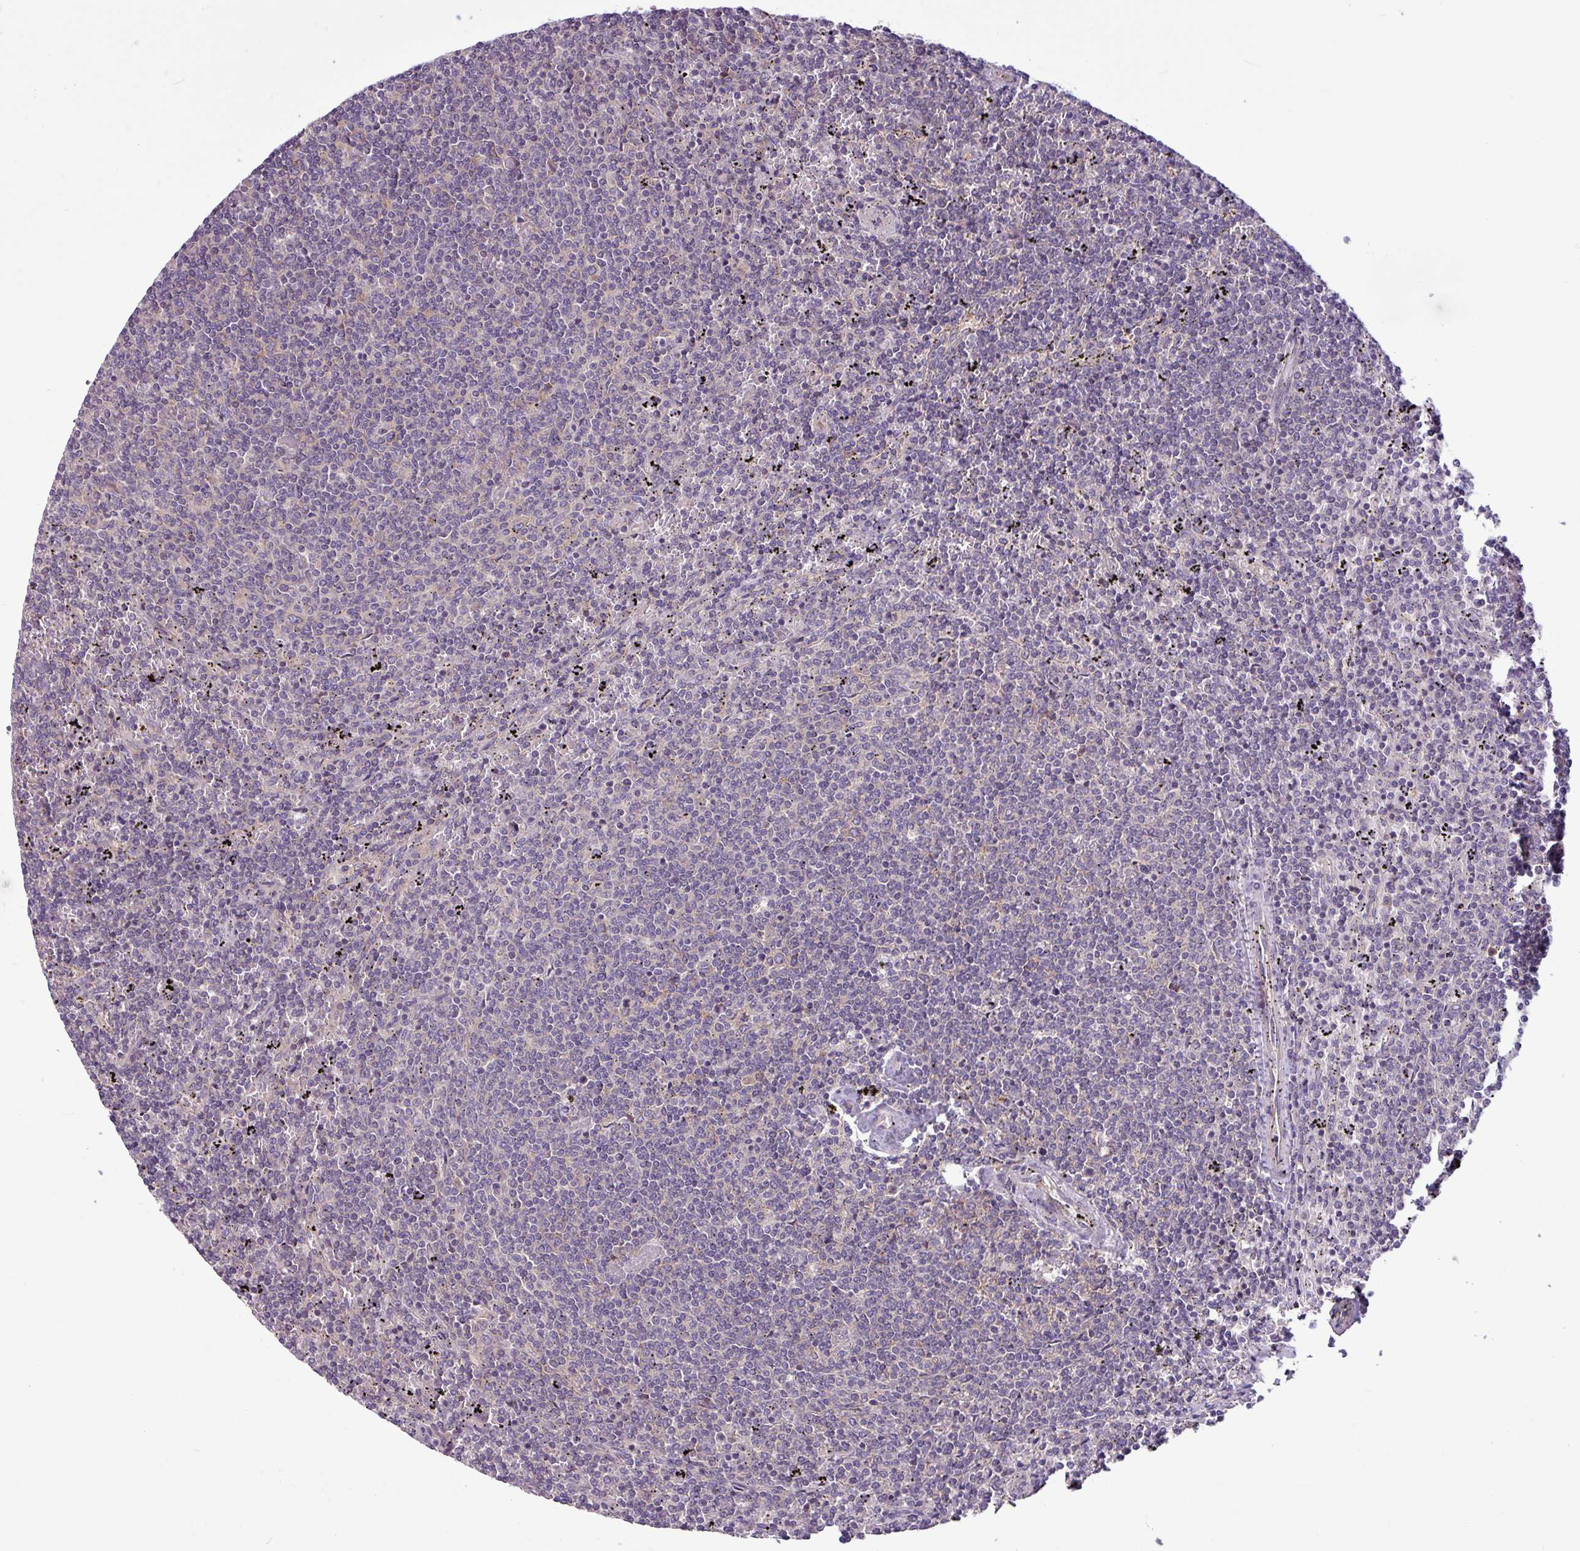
{"staining": {"intensity": "negative", "quantity": "none", "location": "none"}, "tissue": "lymphoma", "cell_type": "Tumor cells", "image_type": "cancer", "snomed": [{"axis": "morphology", "description": "Malignant lymphoma, non-Hodgkin's type, Low grade"}, {"axis": "topography", "description": "Spleen"}], "caption": "Micrograph shows no protein staining in tumor cells of lymphoma tissue.", "gene": "MROH2A", "patient": {"sex": "female", "age": 50}}